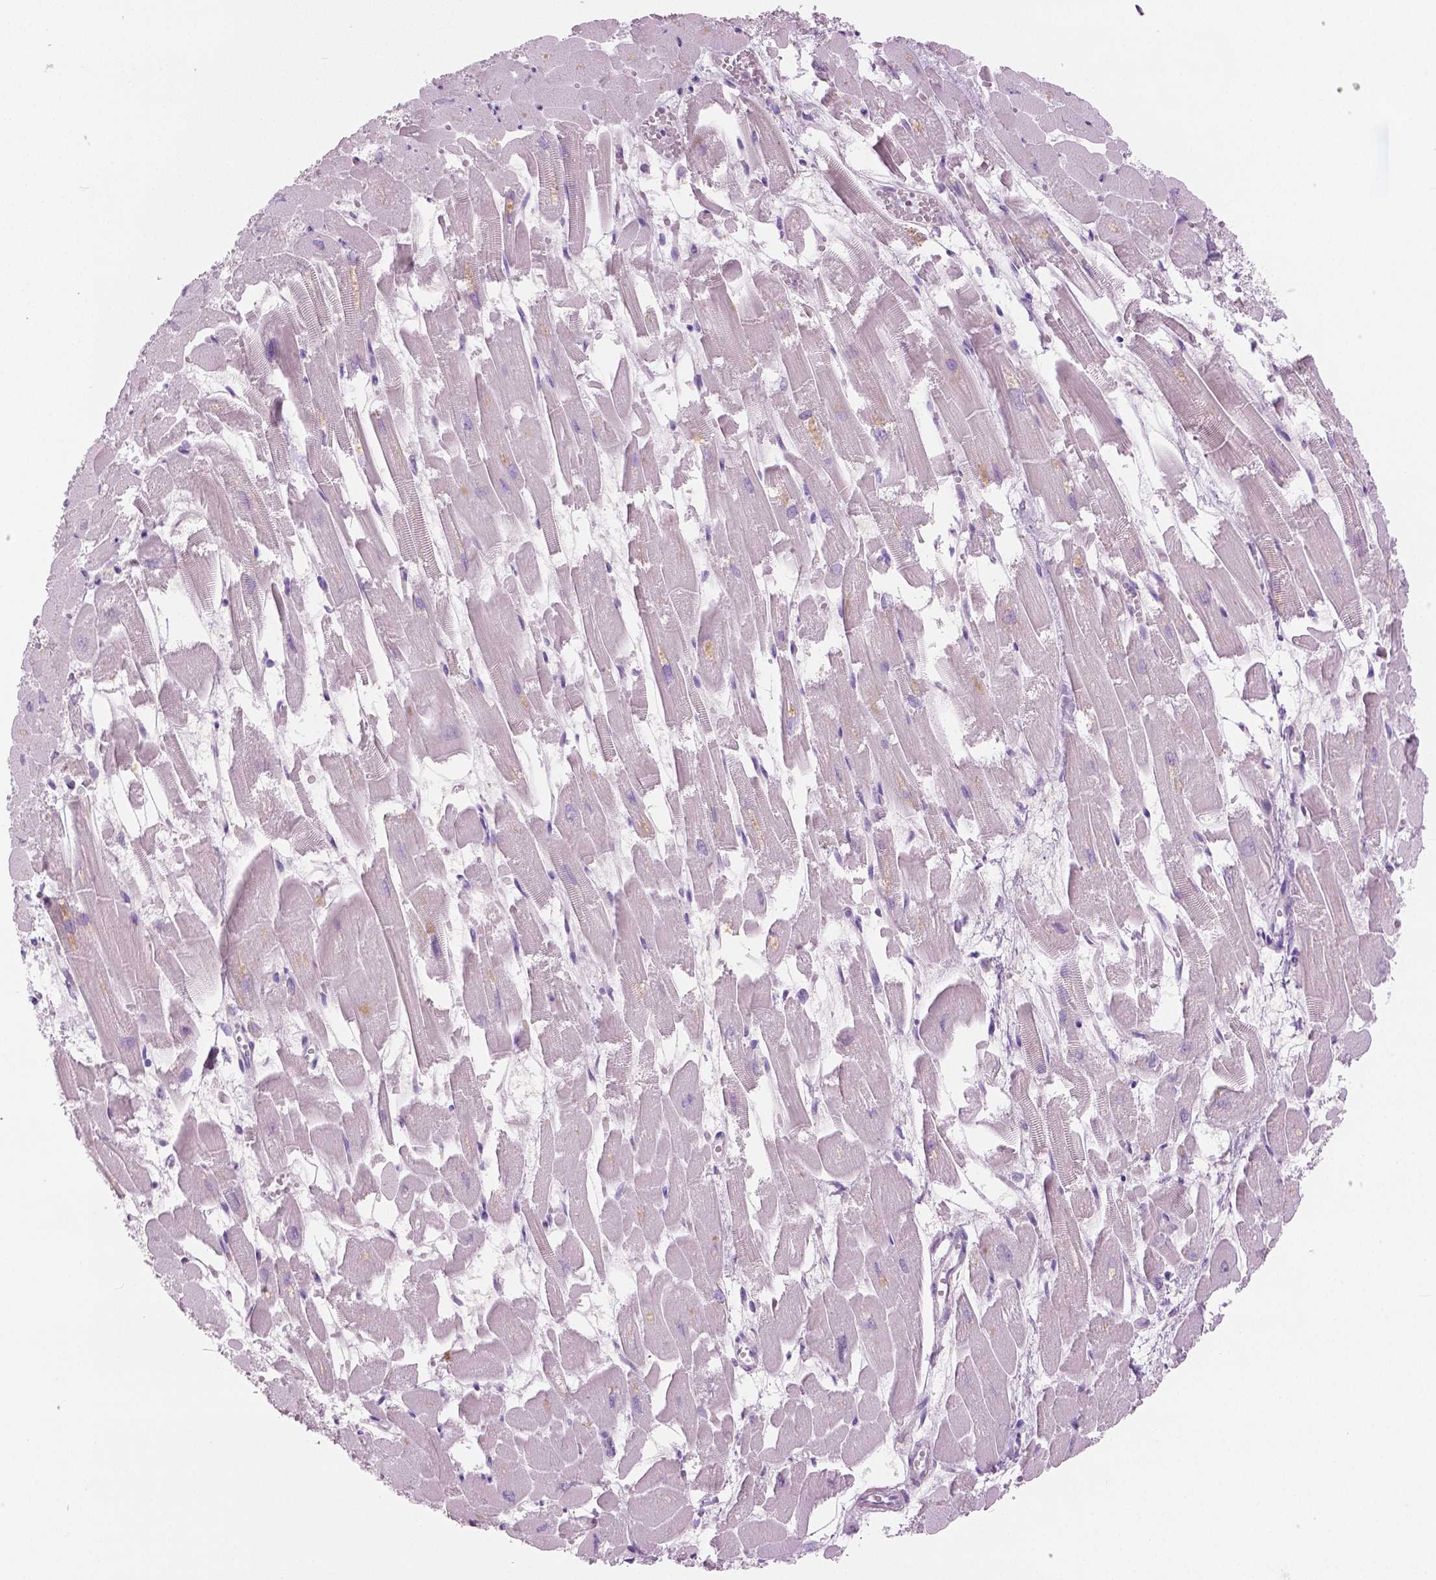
{"staining": {"intensity": "negative", "quantity": "none", "location": "none"}, "tissue": "heart muscle", "cell_type": "Cardiomyocytes", "image_type": "normal", "snomed": [{"axis": "morphology", "description": "Normal tissue, NOS"}, {"axis": "topography", "description": "Heart"}], "caption": "Image shows no protein positivity in cardiomyocytes of normal heart muscle.", "gene": "GALM", "patient": {"sex": "female", "age": 52}}